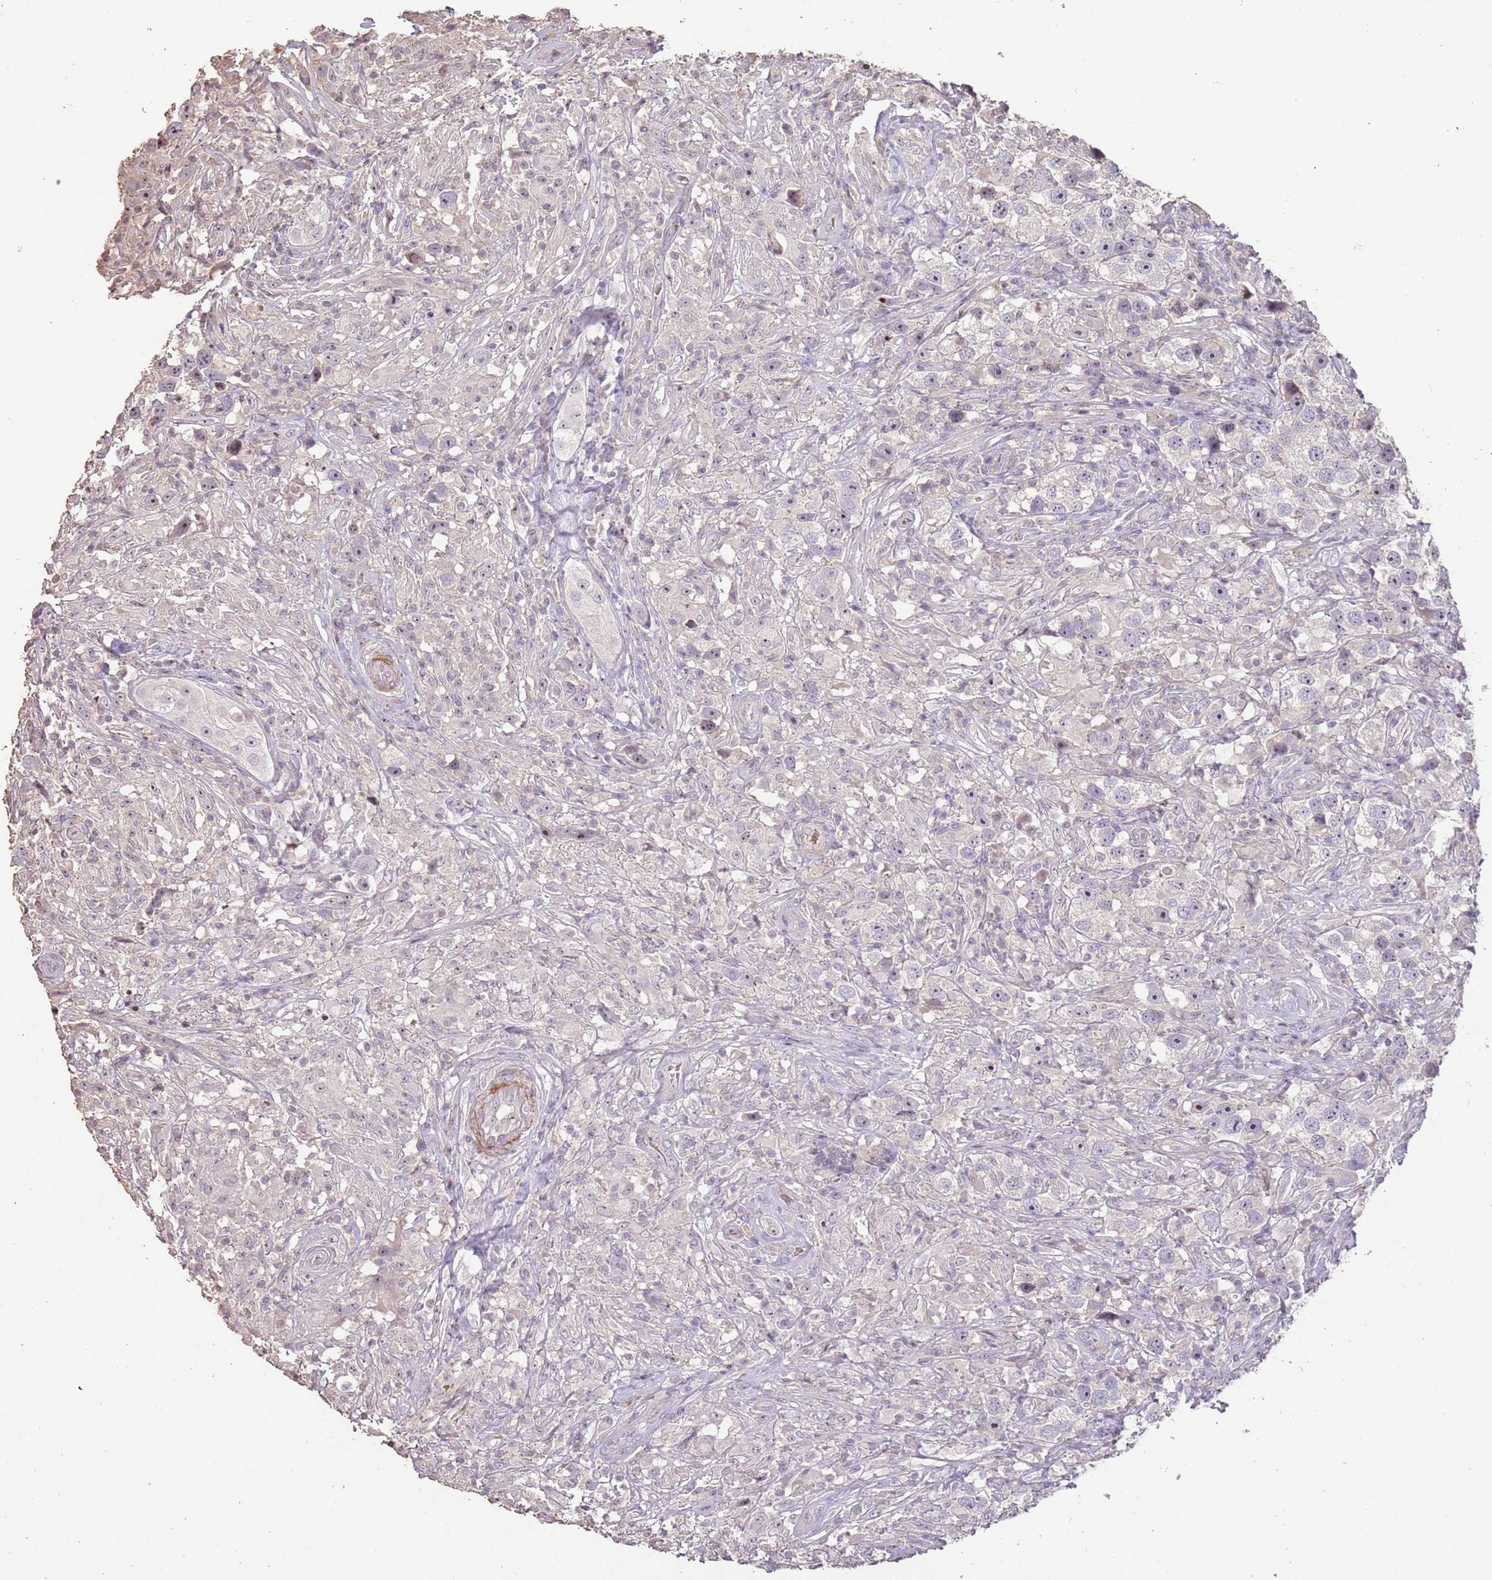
{"staining": {"intensity": "negative", "quantity": "none", "location": "none"}, "tissue": "testis cancer", "cell_type": "Tumor cells", "image_type": "cancer", "snomed": [{"axis": "morphology", "description": "Seminoma, NOS"}, {"axis": "topography", "description": "Testis"}], "caption": "Immunohistochemistry of testis seminoma exhibits no positivity in tumor cells.", "gene": "ADTRP", "patient": {"sex": "male", "age": 49}}